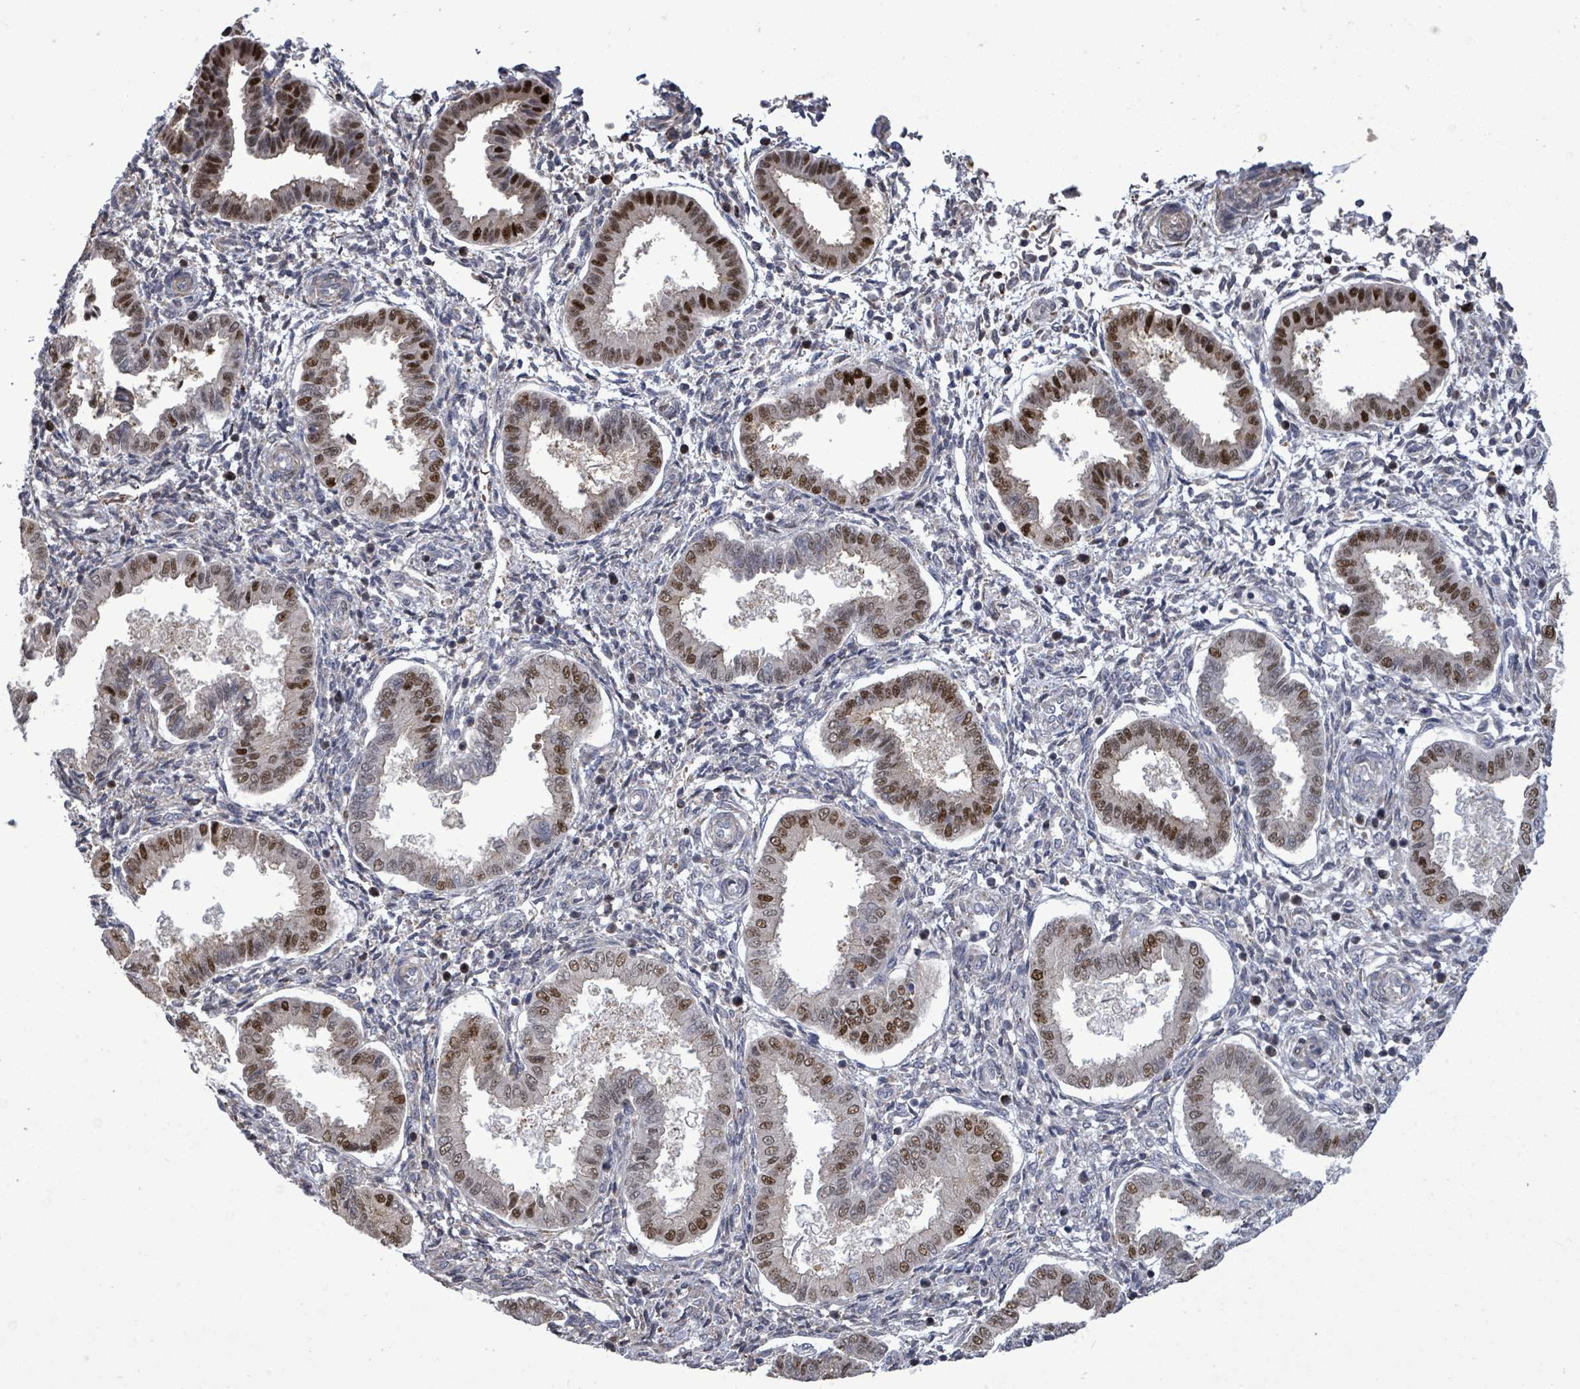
{"staining": {"intensity": "negative", "quantity": "none", "location": "none"}, "tissue": "endometrium", "cell_type": "Cells in endometrial stroma", "image_type": "normal", "snomed": [{"axis": "morphology", "description": "Normal tissue, NOS"}, {"axis": "topography", "description": "Endometrium"}], "caption": "There is no significant staining in cells in endometrial stroma of endometrium. (DAB (3,3'-diaminobenzidine) IHC, high magnification).", "gene": "PAPSS1", "patient": {"sex": "female", "age": 24}}